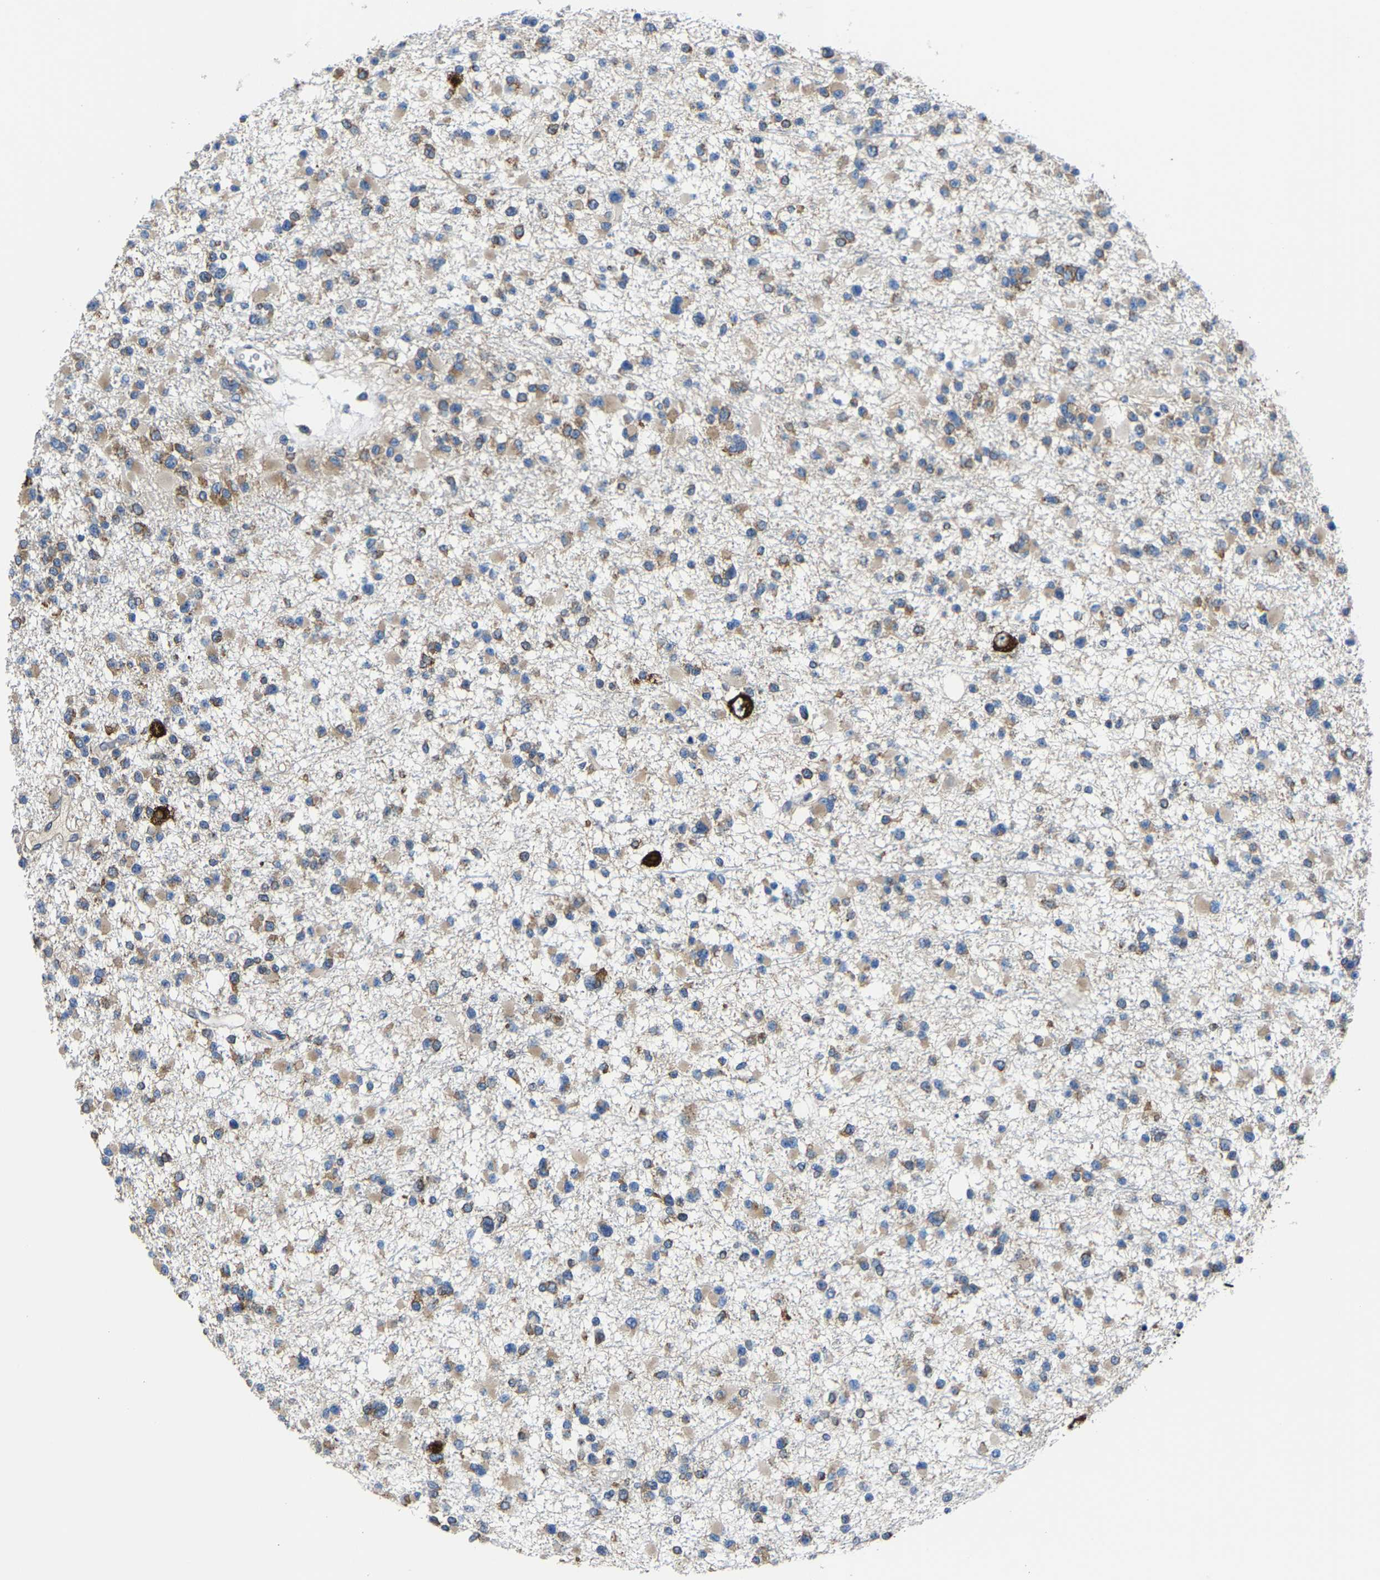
{"staining": {"intensity": "moderate", "quantity": "25%-75%", "location": "cytoplasmic/membranous"}, "tissue": "glioma", "cell_type": "Tumor cells", "image_type": "cancer", "snomed": [{"axis": "morphology", "description": "Glioma, malignant, Low grade"}, {"axis": "topography", "description": "Brain"}], "caption": "The photomicrograph demonstrates staining of glioma, revealing moderate cytoplasmic/membranous protein staining (brown color) within tumor cells.", "gene": "G3BP2", "patient": {"sex": "female", "age": 22}}